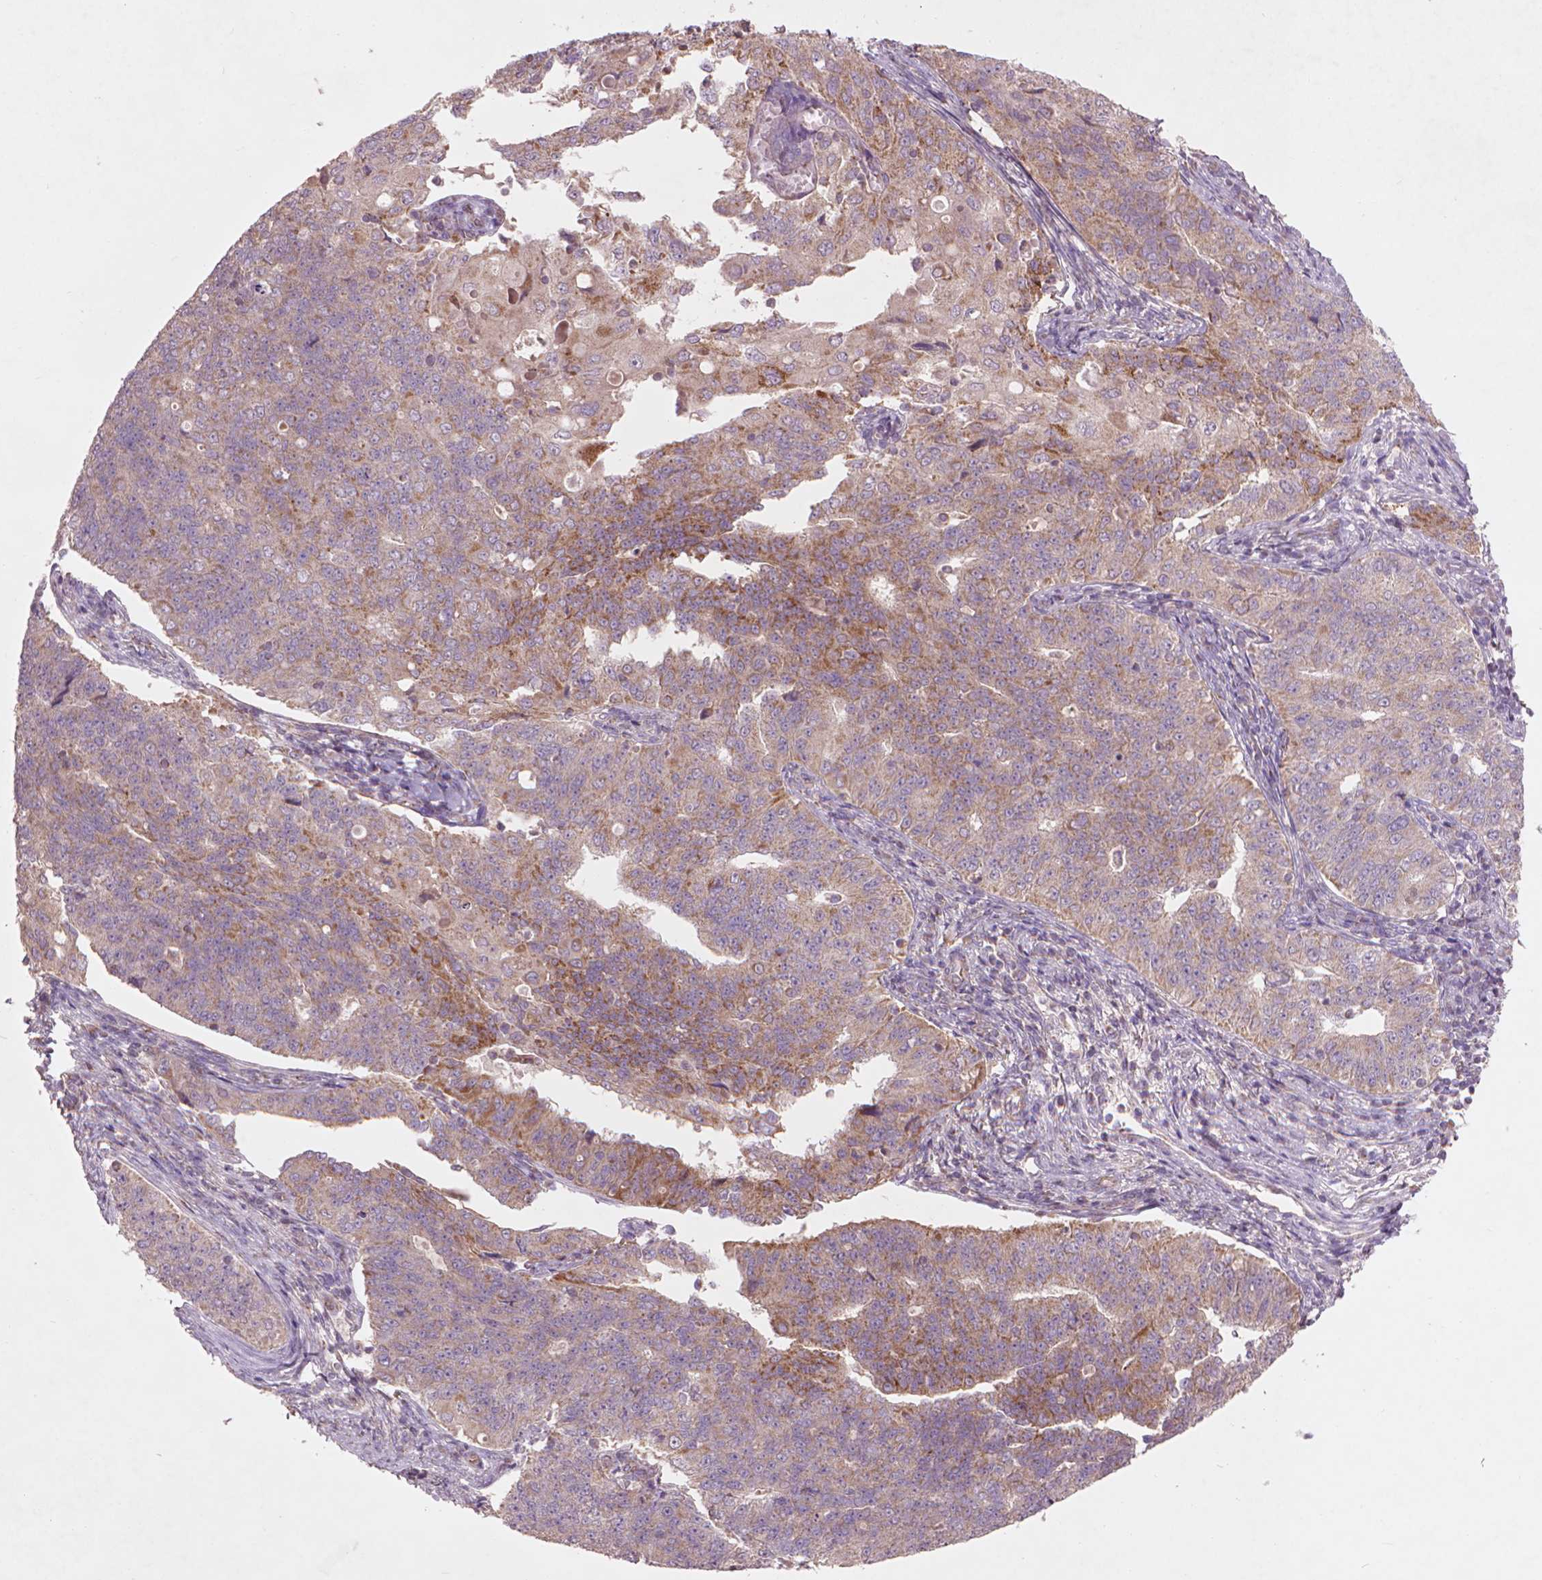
{"staining": {"intensity": "moderate", "quantity": "<25%", "location": "cytoplasmic/membranous"}, "tissue": "endometrial cancer", "cell_type": "Tumor cells", "image_type": "cancer", "snomed": [{"axis": "morphology", "description": "Adenocarcinoma, NOS"}, {"axis": "topography", "description": "Endometrium"}], "caption": "An immunohistochemistry histopathology image of tumor tissue is shown. Protein staining in brown shows moderate cytoplasmic/membranous positivity in endometrial cancer (adenocarcinoma) within tumor cells. (IHC, brightfield microscopy, high magnification).", "gene": "NLRX1", "patient": {"sex": "female", "age": 43}}